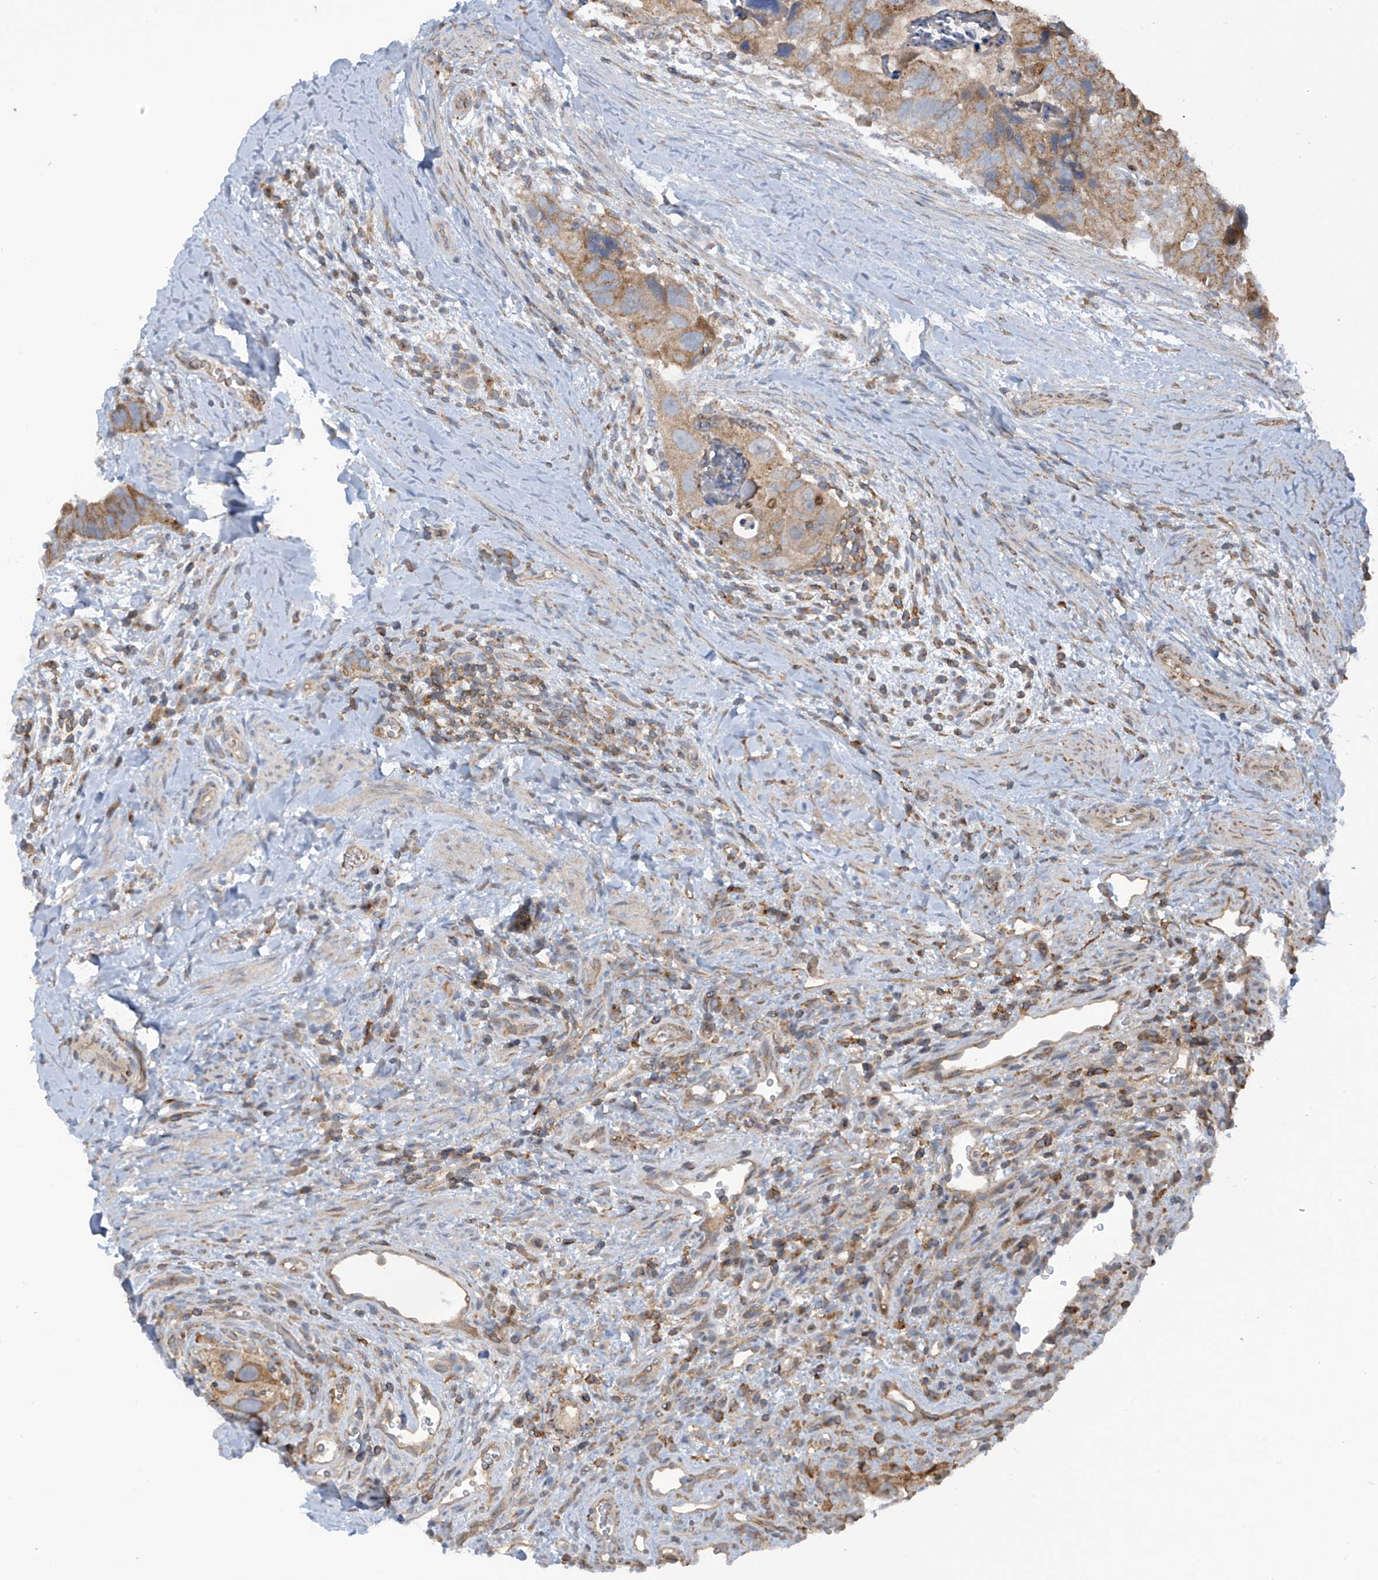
{"staining": {"intensity": "moderate", "quantity": ">75%", "location": "cytoplasmic/membranous"}, "tissue": "colorectal cancer", "cell_type": "Tumor cells", "image_type": "cancer", "snomed": [{"axis": "morphology", "description": "Adenocarcinoma, NOS"}, {"axis": "topography", "description": "Rectum"}], "caption": "A medium amount of moderate cytoplasmic/membranous positivity is seen in about >75% of tumor cells in adenocarcinoma (colorectal) tissue.", "gene": "COX10", "patient": {"sex": "male", "age": 59}}